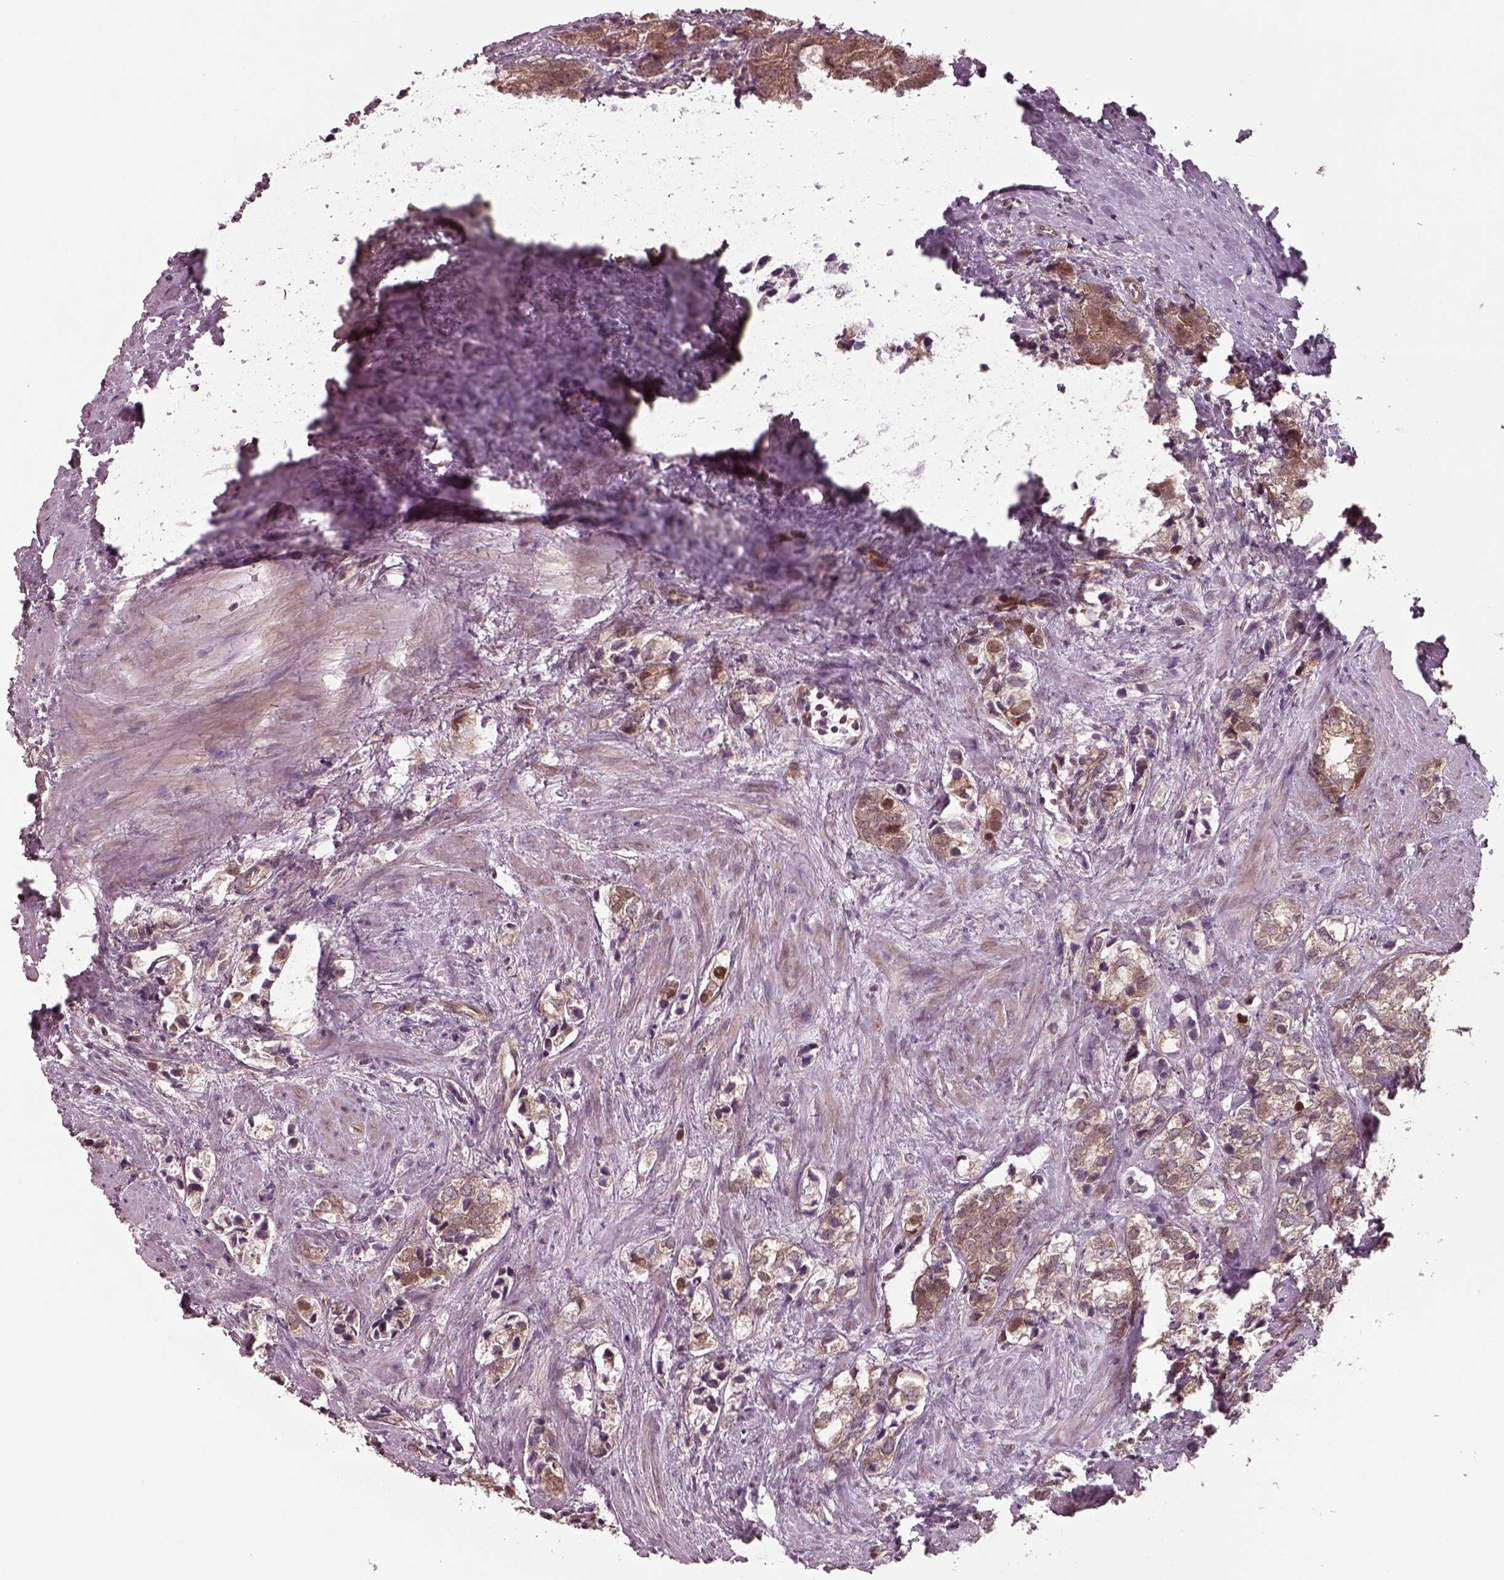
{"staining": {"intensity": "weak", "quantity": ">75%", "location": "cytoplasmic/membranous"}, "tissue": "prostate cancer", "cell_type": "Tumor cells", "image_type": "cancer", "snomed": [{"axis": "morphology", "description": "Adenocarcinoma, NOS"}, {"axis": "topography", "description": "Prostate and seminal vesicle, NOS"}], "caption": "Prostate cancer (adenocarcinoma) was stained to show a protein in brown. There is low levels of weak cytoplasmic/membranous positivity in approximately >75% of tumor cells.", "gene": "CHMP3", "patient": {"sex": "male", "age": 63}}